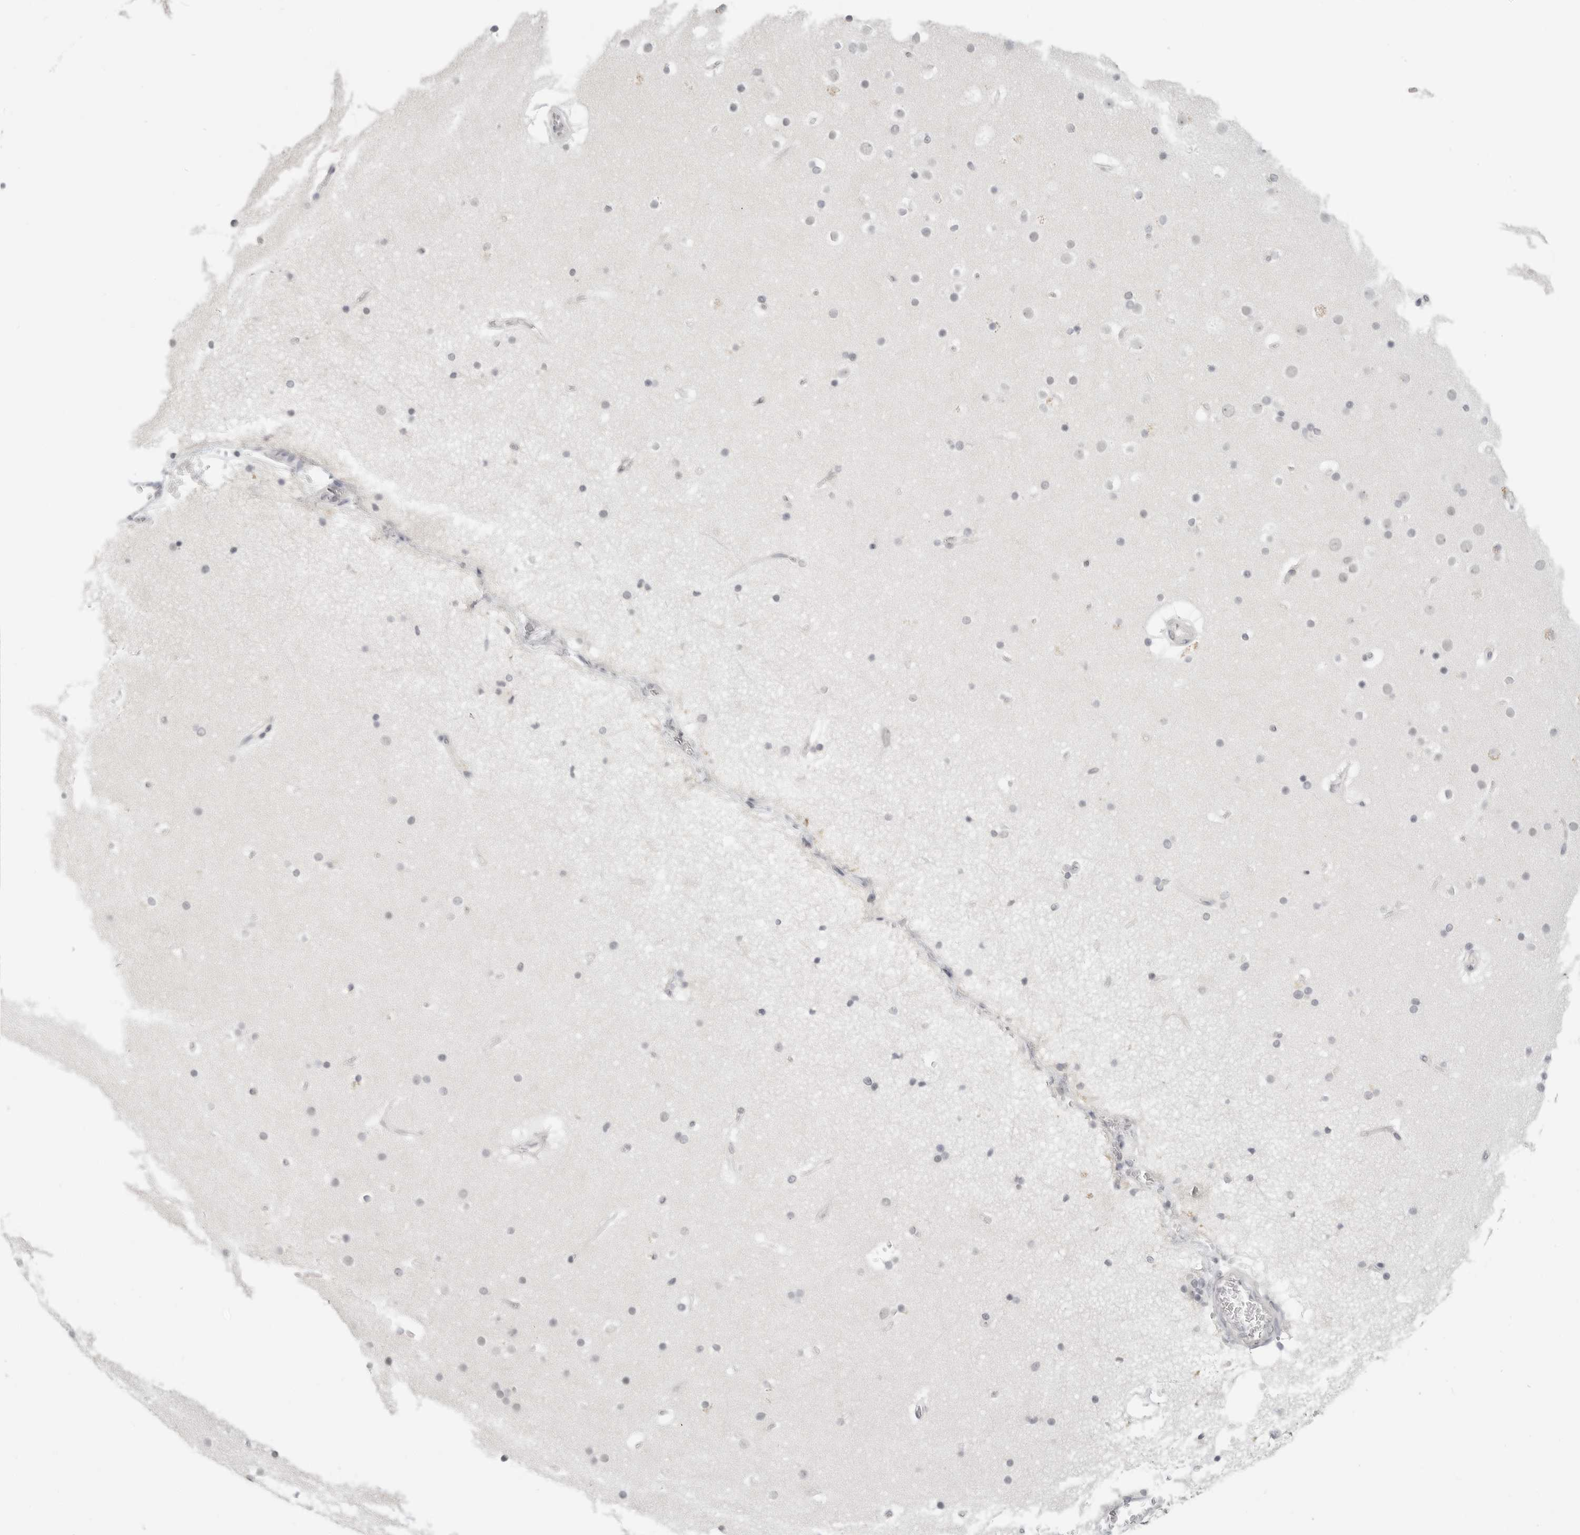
{"staining": {"intensity": "negative", "quantity": "none", "location": "none"}, "tissue": "cerebral cortex", "cell_type": "Endothelial cells", "image_type": "normal", "snomed": [{"axis": "morphology", "description": "Normal tissue, NOS"}, {"axis": "topography", "description": "Cerebral cortex"}], "caption": "IHC micrograph of normal cerebral cortex: cerebral cortex stained with DAB reveals no significant protein expression in endothelial cells.", "gene": "KLK11", "patient": {"sex": "male", "age": 57}}